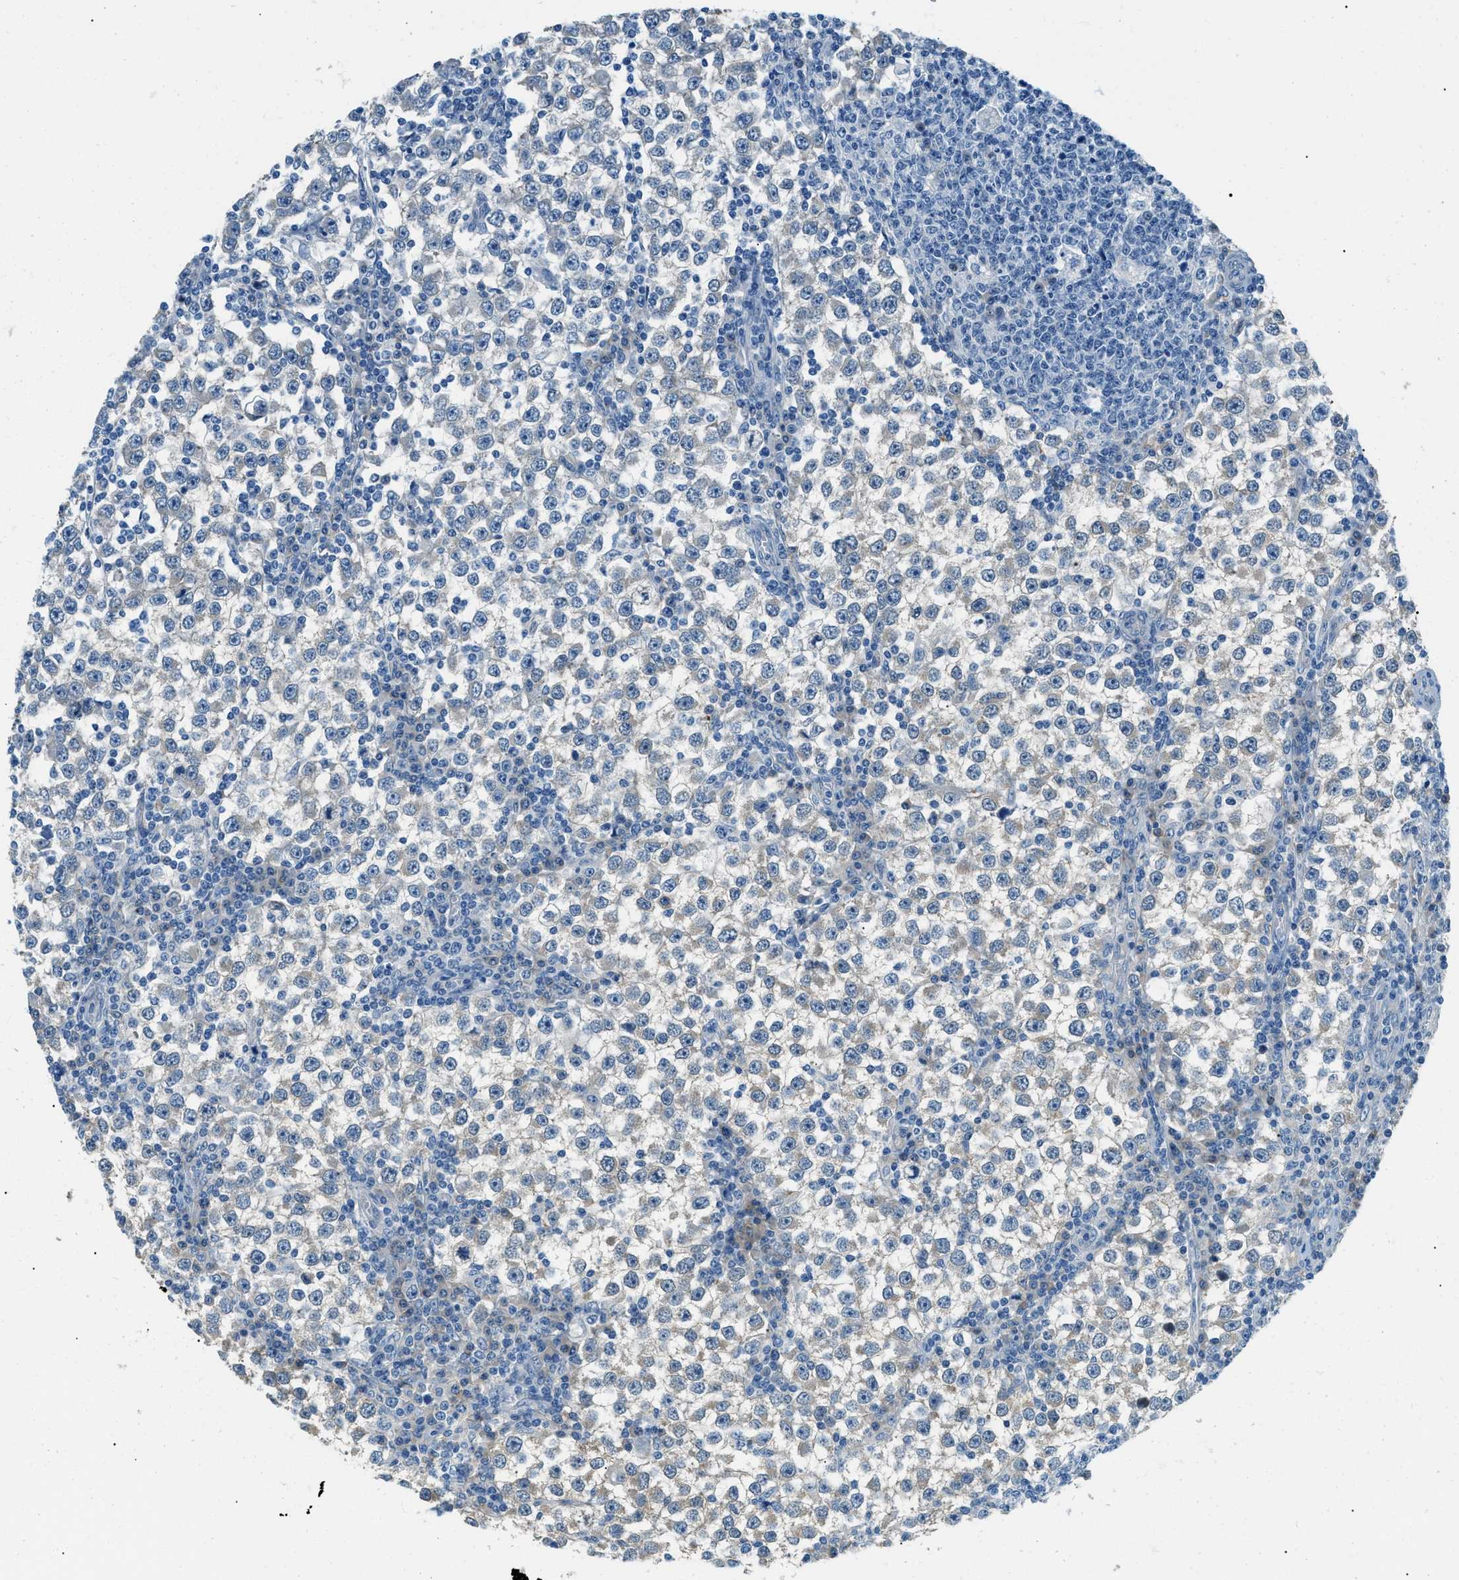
{"staining": {"intensity": "weak", "quantity": "<25%", "location": "cytoplasmic/membranous"}, "tissue": "testis cancer", "cell_type": "Tumor cells", "image_type": "cancer", "snomed": [{"axis": "morphology", "description": "Seminoma, NOS"}, {"axis": "topography", "description": "Testis"}], "caption": "Protein analysis of seminoma (testis) shows no significant expression in tumor cells.", "gene": "ZNF367", "patient": {"sex": "male", "age": 65}}